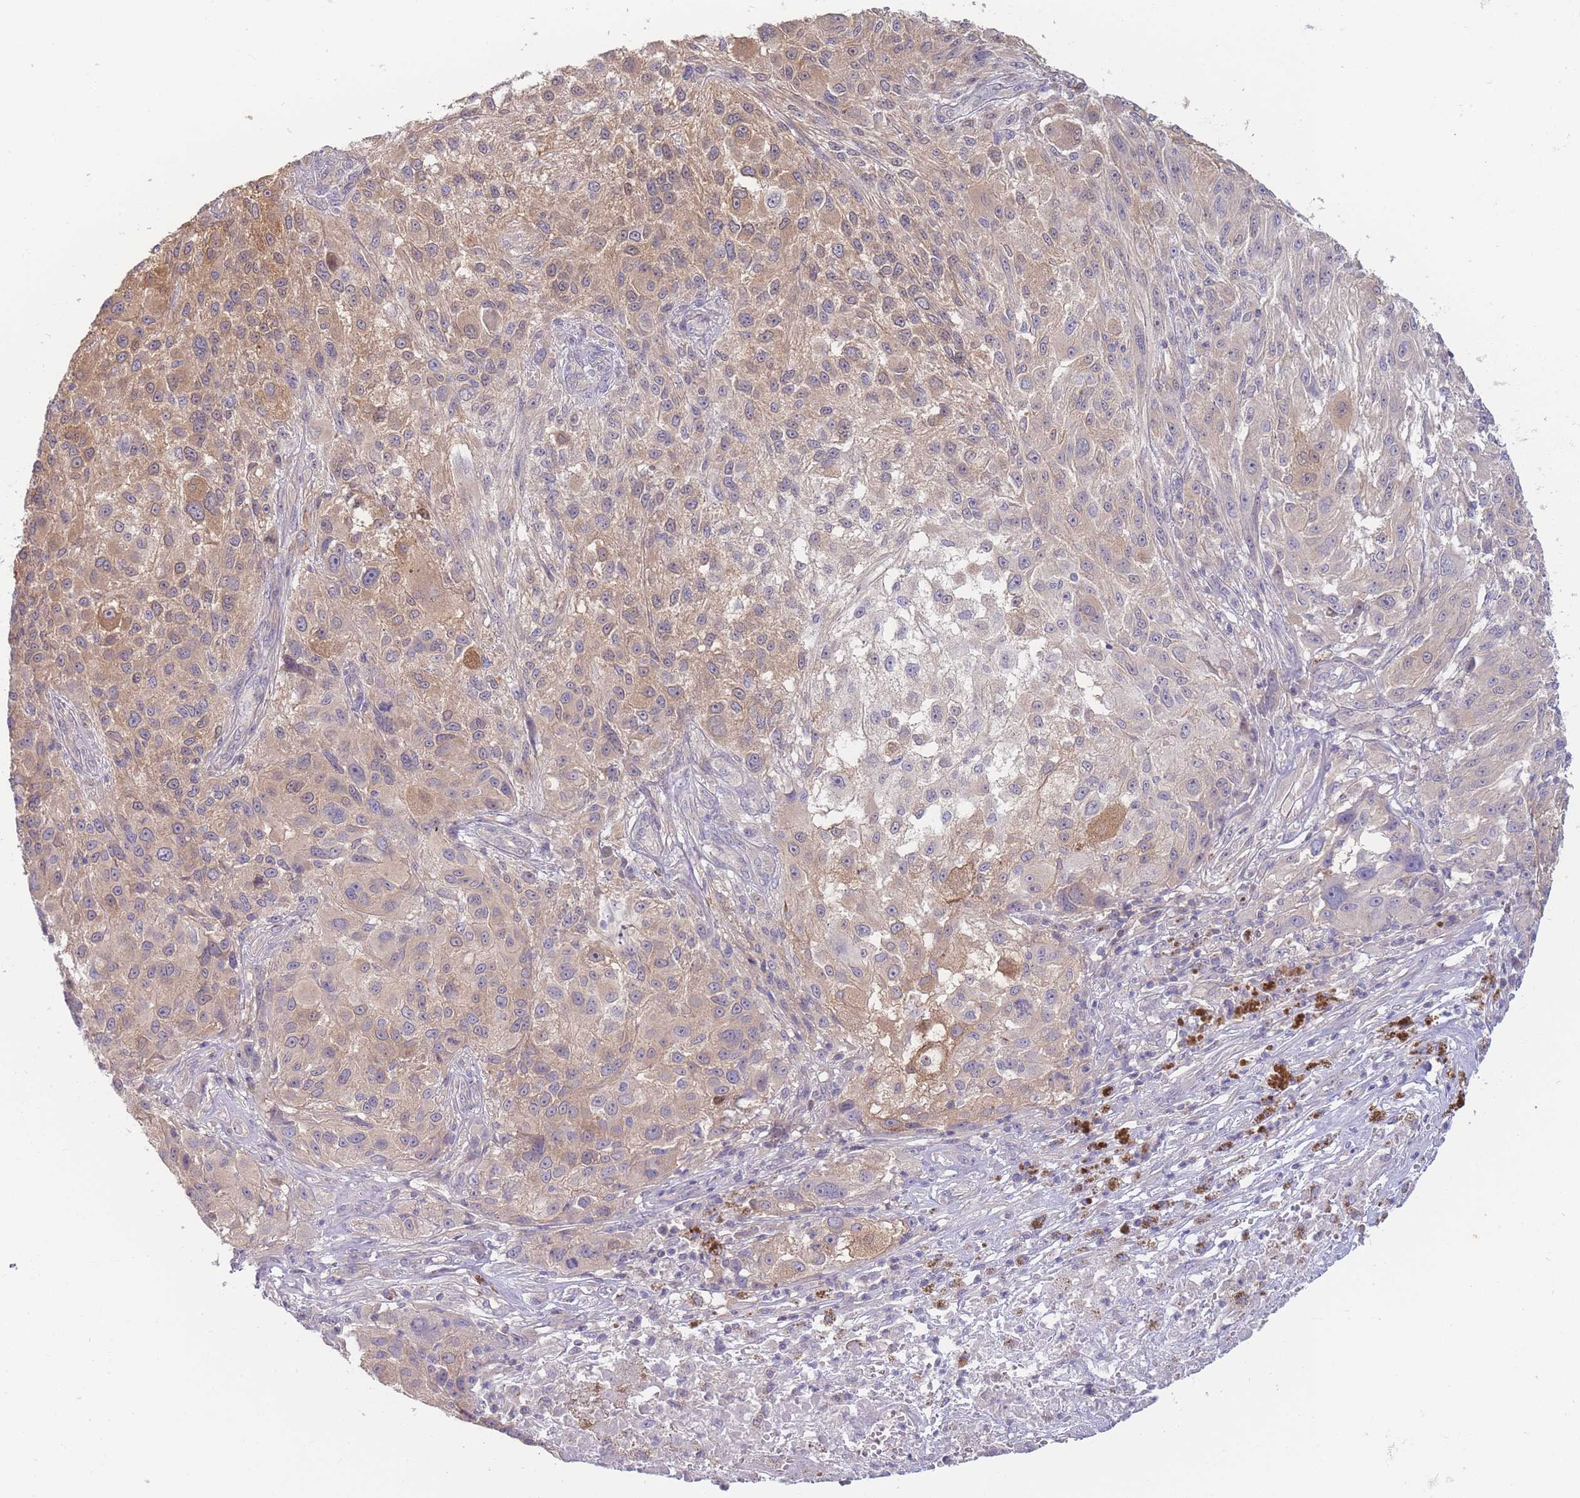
{"staining": {"intensity": "weak", "quantity": "25%-75%", "location": "cytoplasmic/membranous"}, "tissue": "melanoma", "cell_type": "Tumor cells", "image_type": "cancer", "snomed": [{"axis": "morphology", "description": "Normal morphology"}, {"axis": "morphology", "description": "Malignant melanoma, NOS"}, {"axis": "topography", "description": "Skin"}], "caption": "Protein staining of melanoma tissue reveals weak cytoplasmic/membranous staining in approximately 25%-75% of tumor cells.", "gene": "SPHKAP", "patient": {"sex": "female", "age": 72}}